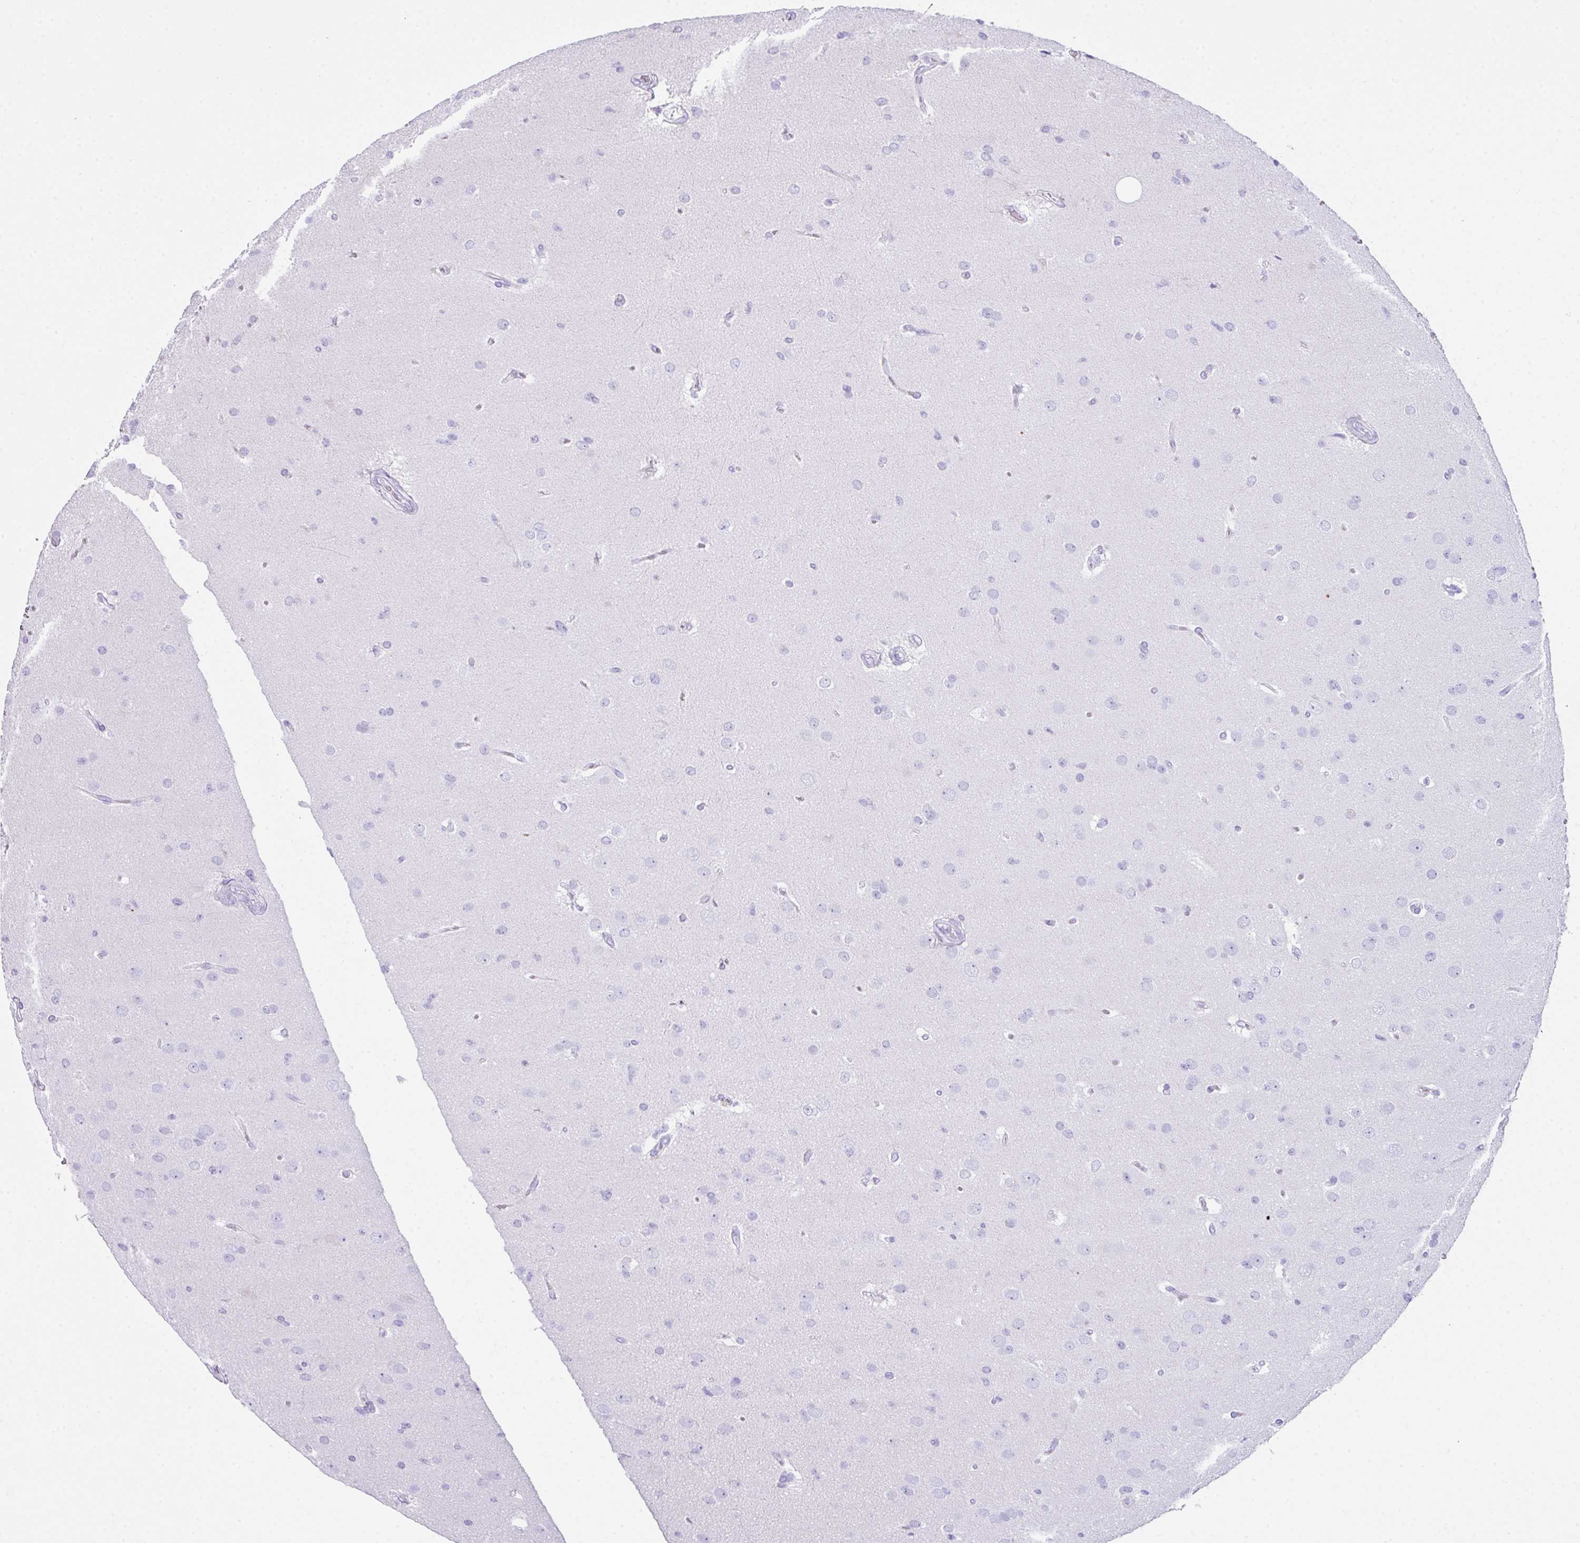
{"staining": {"intensity": "negative", "quantity": "none", "location": "none"}, "tissue": "glioma", "cell_type": "Tumor cells", "image_type": "cancer", "snomed": [{"axis": "morphology", "description": "Glioma, malignant, Low grade"}, {"axis": "topography", "description": "Brain"}], "caption": "Micrograph shows no protein expression in tumor cells of glioma tissue. (Immunohistochemistry, brightfield microscopy, high magnification).", "gene": "LGALS4", "patient": {"sex": "female", "age": 32}}